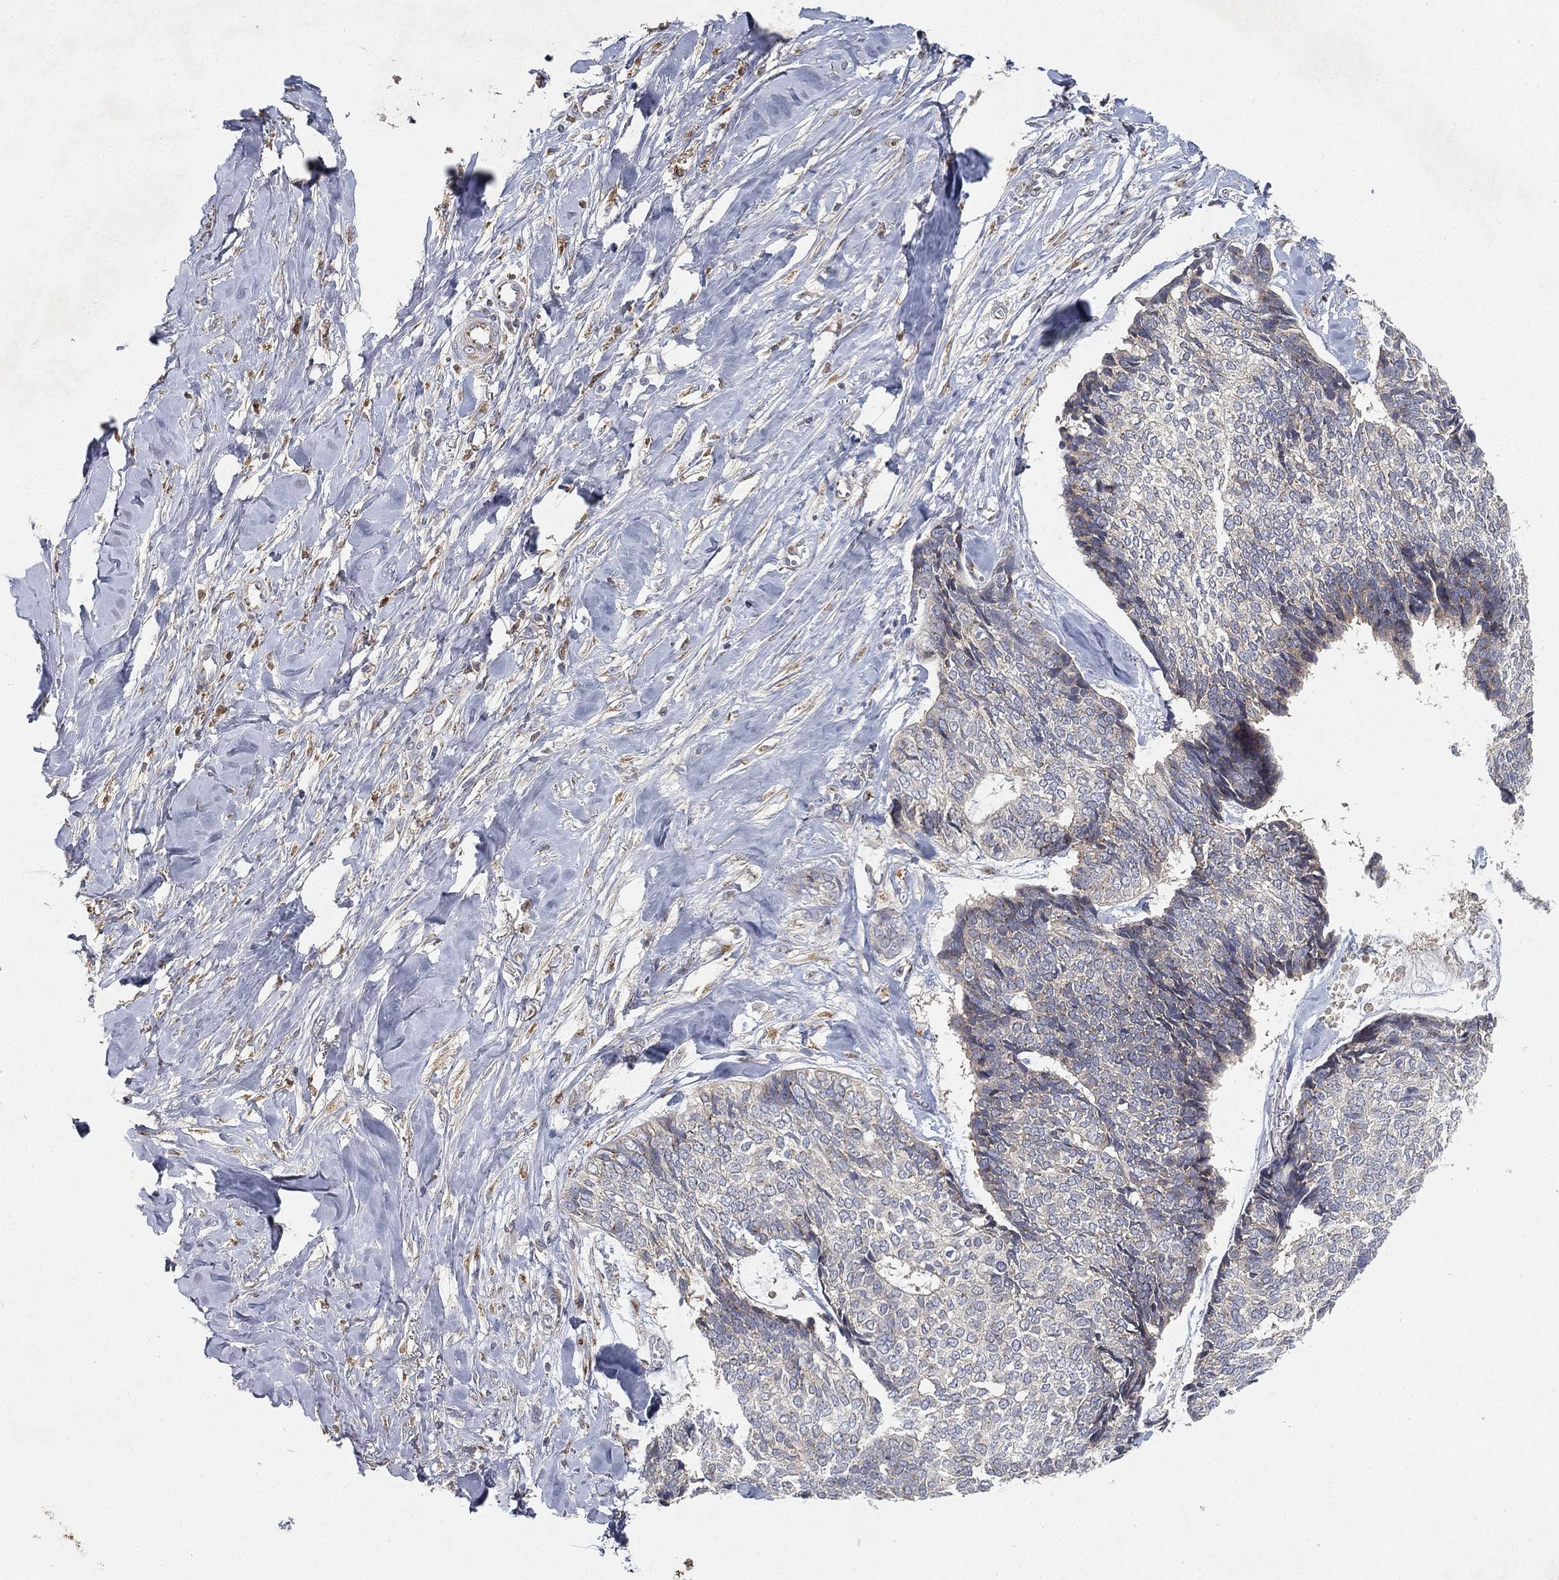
{"staining": {"intensity": "negative", "quantity": "none", "location": "none"}, "tissue": "skin cancer", "cell_type": "Tumor cells", "image_type": "cancer", "snomed": [{"axis": "morphology", "description": "Basal cell carcinoma"}, {"axis": "topography", "description": "Skin"}], "caption": "IHC photomicrograph of neoplastic tissue: skin cancer (basal cell carcinoma) stained with DAB demonstrates no significant protein expression in tumor cells.", "gene": "CTSL", "patient": {"sex": "male", "age": 86}}